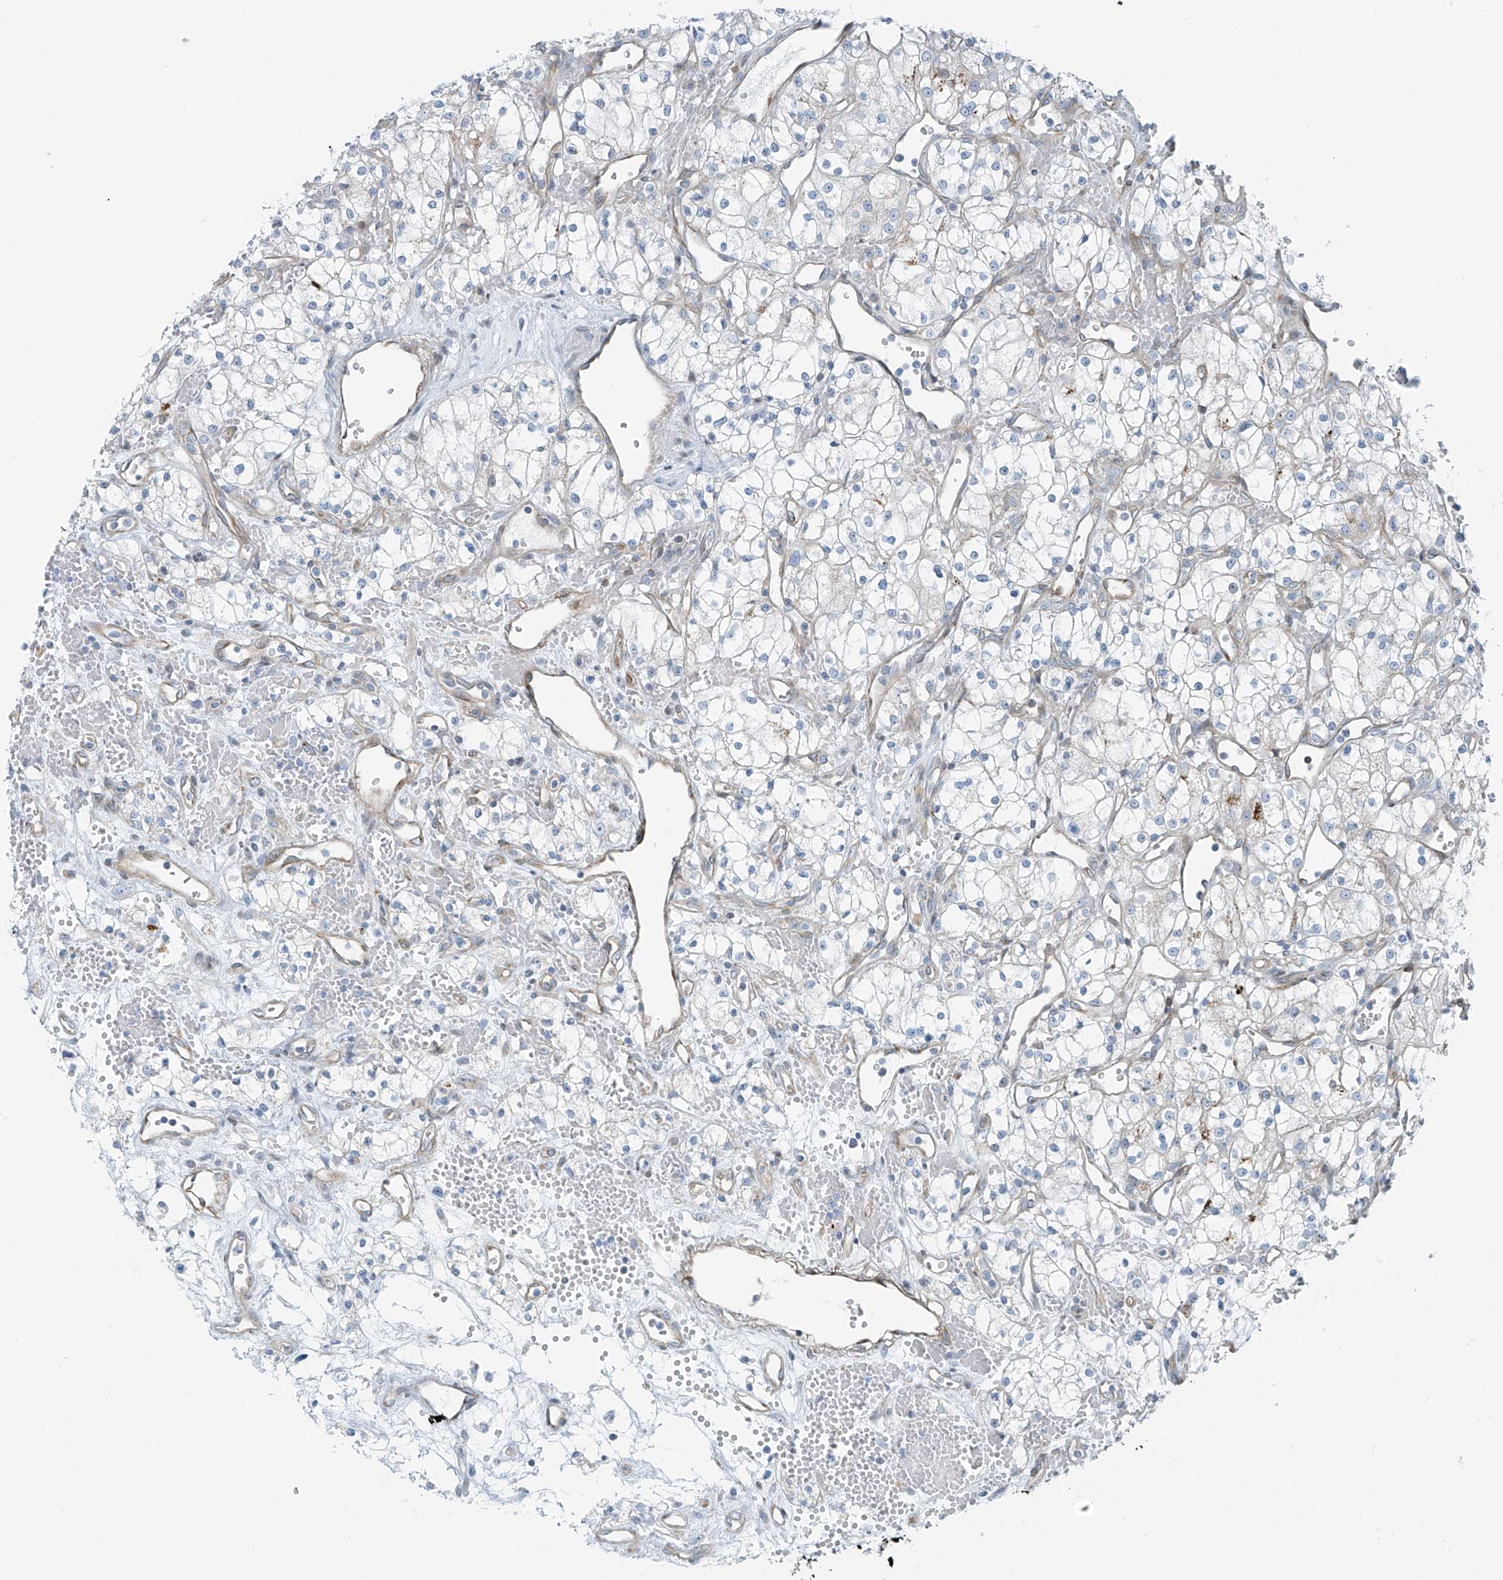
{"staining": {"intensity": "negative", "quantity": "none", "location": "none"}, "tissue": "renal cancer", "cell_type": "Tumor cells", "image_type": "cancer", "snomed": [{"axis": "morphology", "description": "Adenocarcinoma, NOS"}, {"axis": "topography", "description": "Kidney"}], "caption": "High power microscopy image of an immunohistochemistry (IHC) image of renal adenocarcinoma, revealing no significant expression in tumor cells.", "gene": "HIC2", "patient": {"sex": "male", "age": 59}}